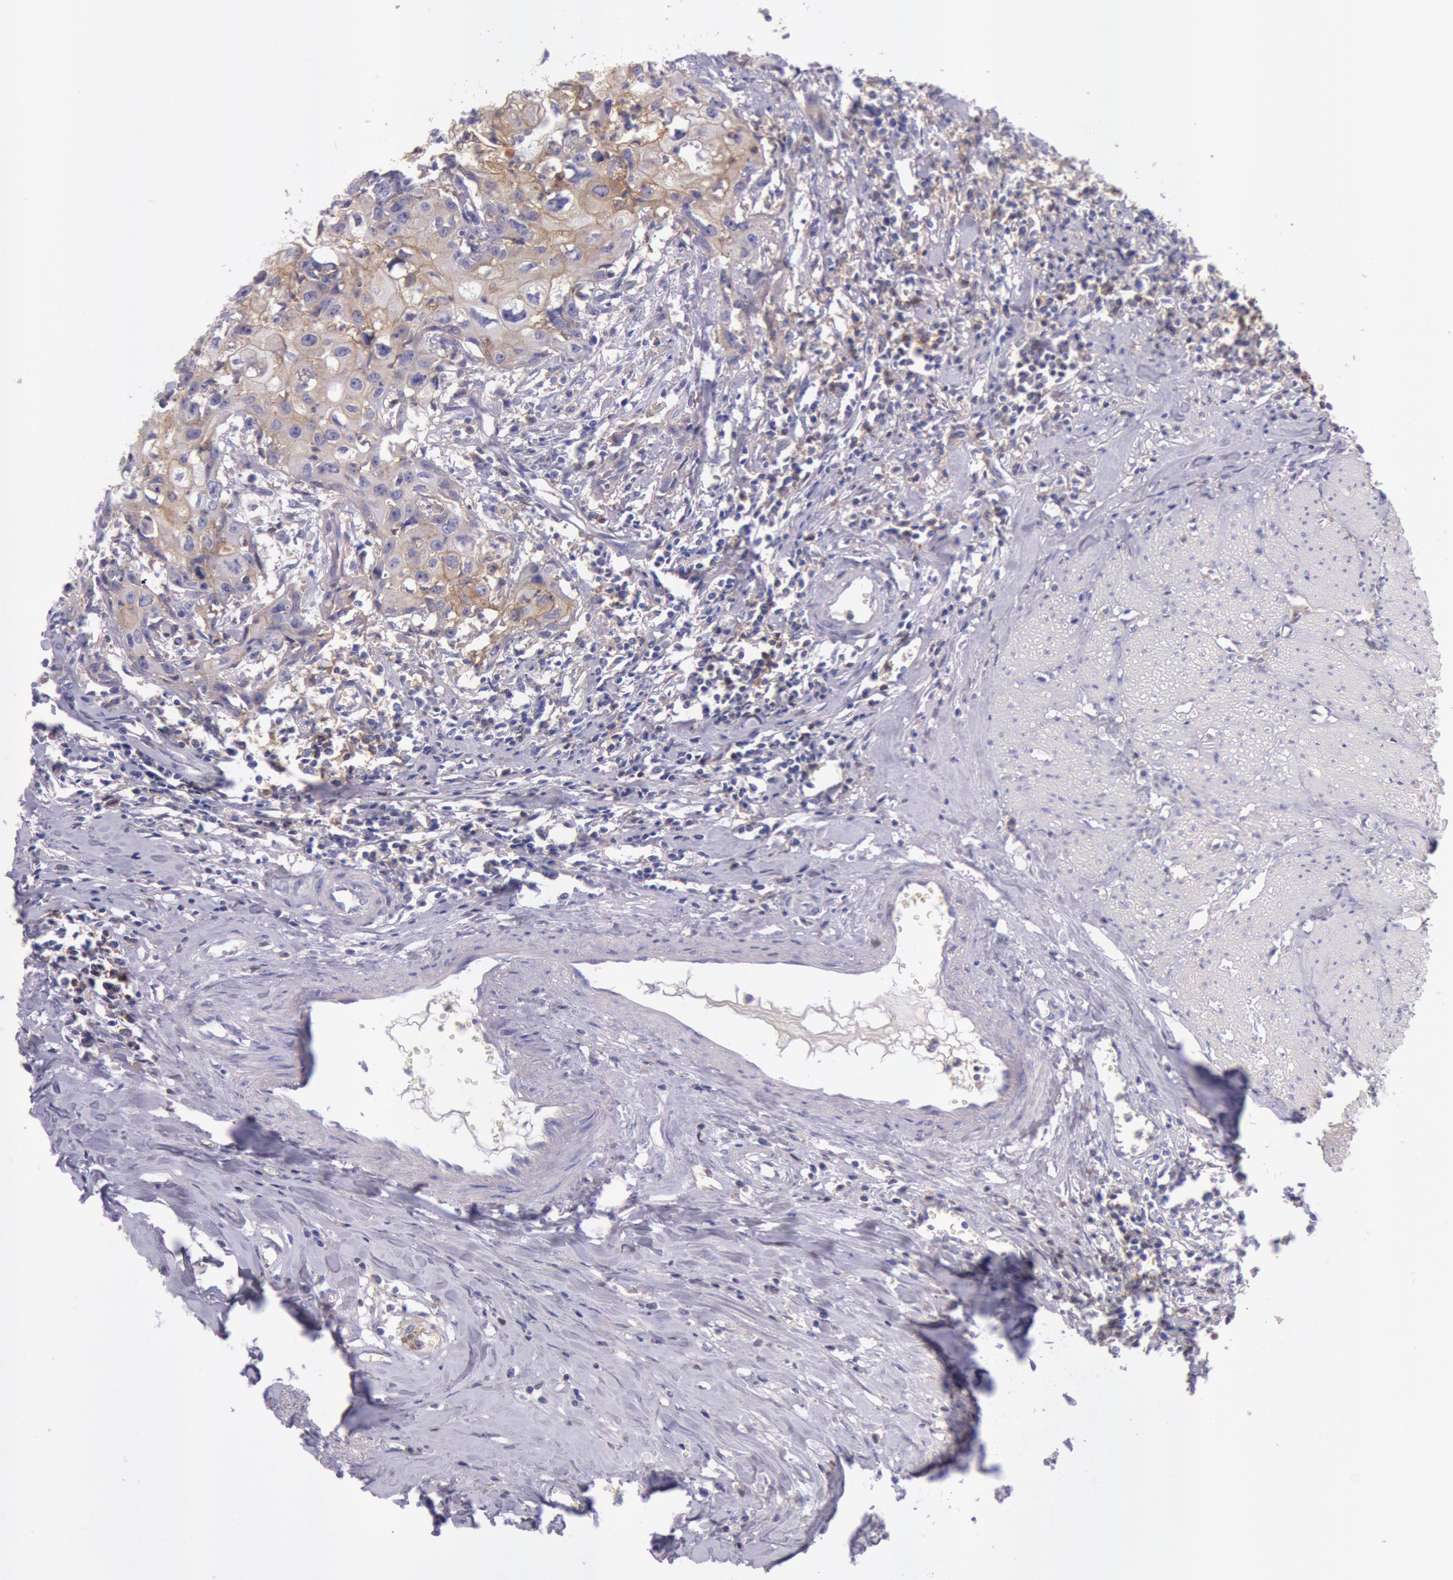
{"staining": {"intensity": "weak", "quantity": "<25%", "location": "cytoplasmic/membranous"}, "tissue": "urothelial cancer", "cell_type": "Tumor cells", "image_type": "cancer", "snomed": [{"axis": "morphology", "description": "Urothelial carcinoma, High grade"}, {"axis": "topography", "description": "Urinary bladder"}], "caption": "Immunohistochemistry (IHC) photomicrograph of urothelial cancer stained for a protein (brown), which exhibits no positivity in tumor cells.", "gene": "LYN", "patient": {"sex": "male", "age": 54}}